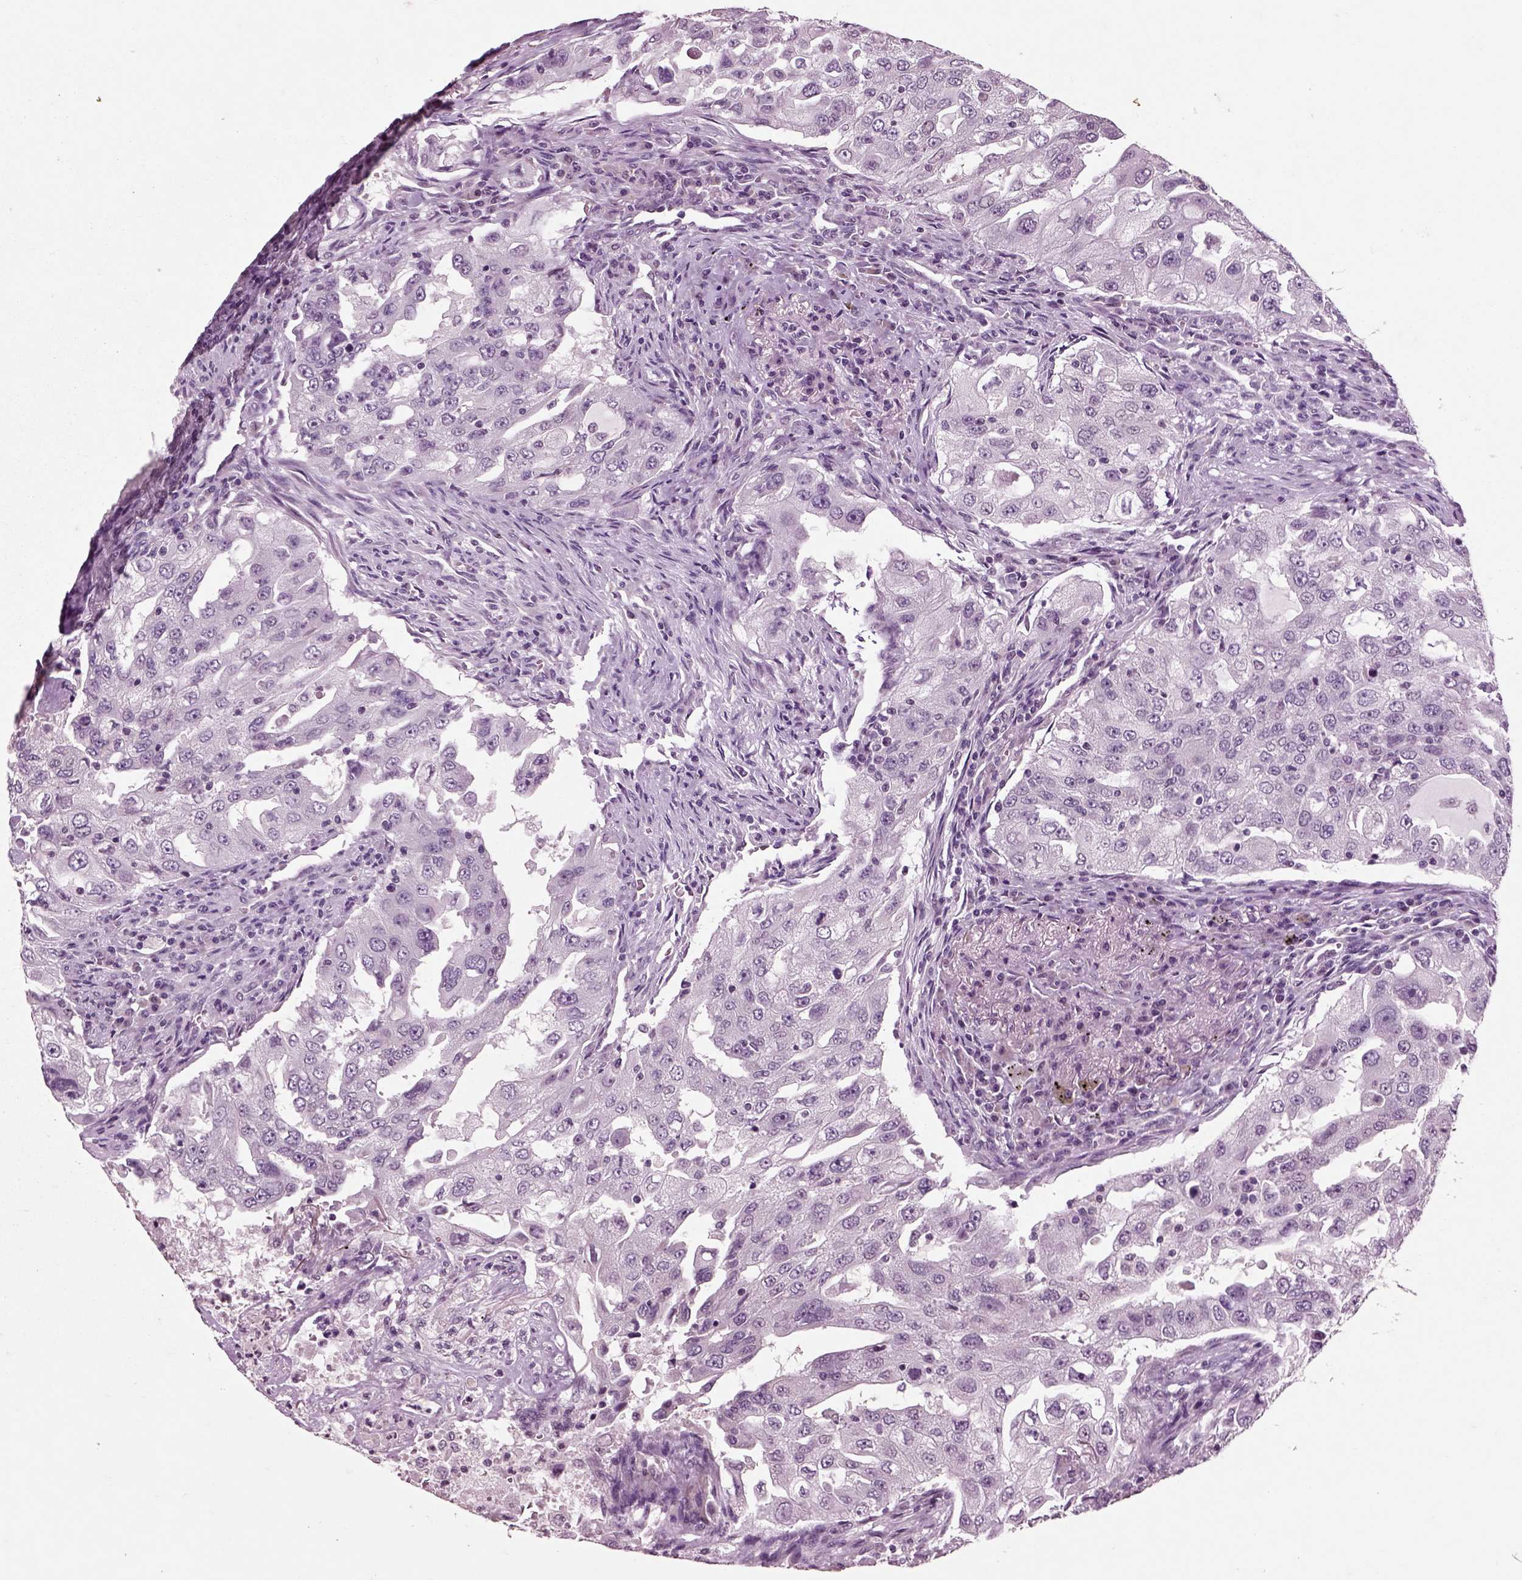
{"staining": {"intensity": "negative", "quantity": "none", "location": "none"}, "tissue": "lung cancer", "cell_type": "Tumor cells", "image_type": "cancer", "snomed": [{"axis": "morphology", "description": "Adenocarcinoma, NOS"}, {"axis": "topography", "description": "Lung"}], "caption": "Immunohistochemical staining of lung cancer reveals no significant expression in tumor cells.", "gene": "CHGB", "patient": {"sex": "female", "age": 61}}